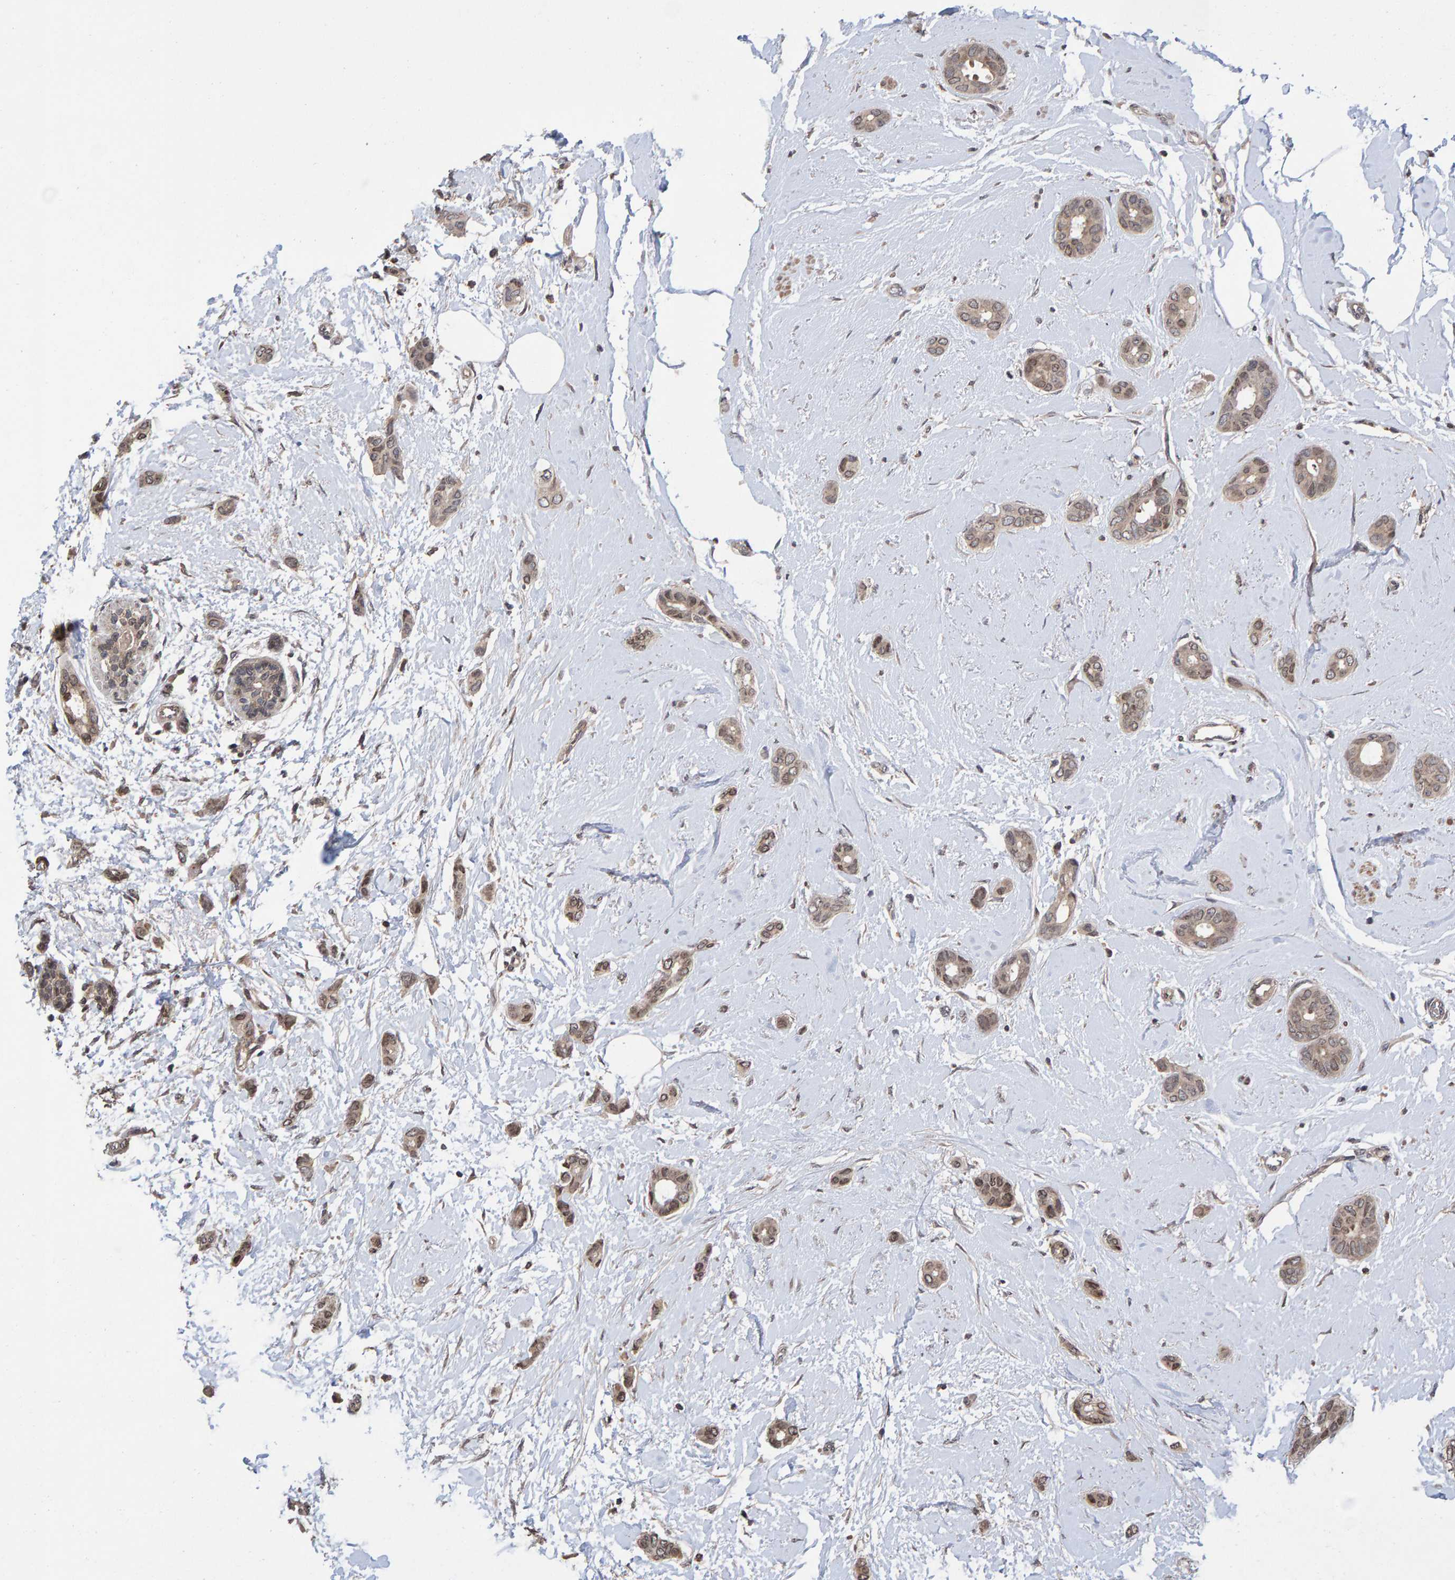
{"staining": {"intensity": "weak", "quantity": ">75%", "location": "cytoplasmic/membranous,nuclear"}, "tissue": "breast cancer", "cell_type": "Tumor cells", "image_type": "cancer", "snomed": [{"axis": "morphology", "description": "Duct carcinoma"}, {"axis": "topography", "description": "Breast"}], "caption": "A brown stain labels weak cytoplasmic/membranous and nuclear expression of a protein in human breast cancer tumor cells. Using DAB (3,3'-diaminobenzidine) (brown) and hematoxylin (blue) stains, captured at high magnification using brightfield microscopy.", "gene": "GAB2", "patient": {"sex": "female", "age": 55}}